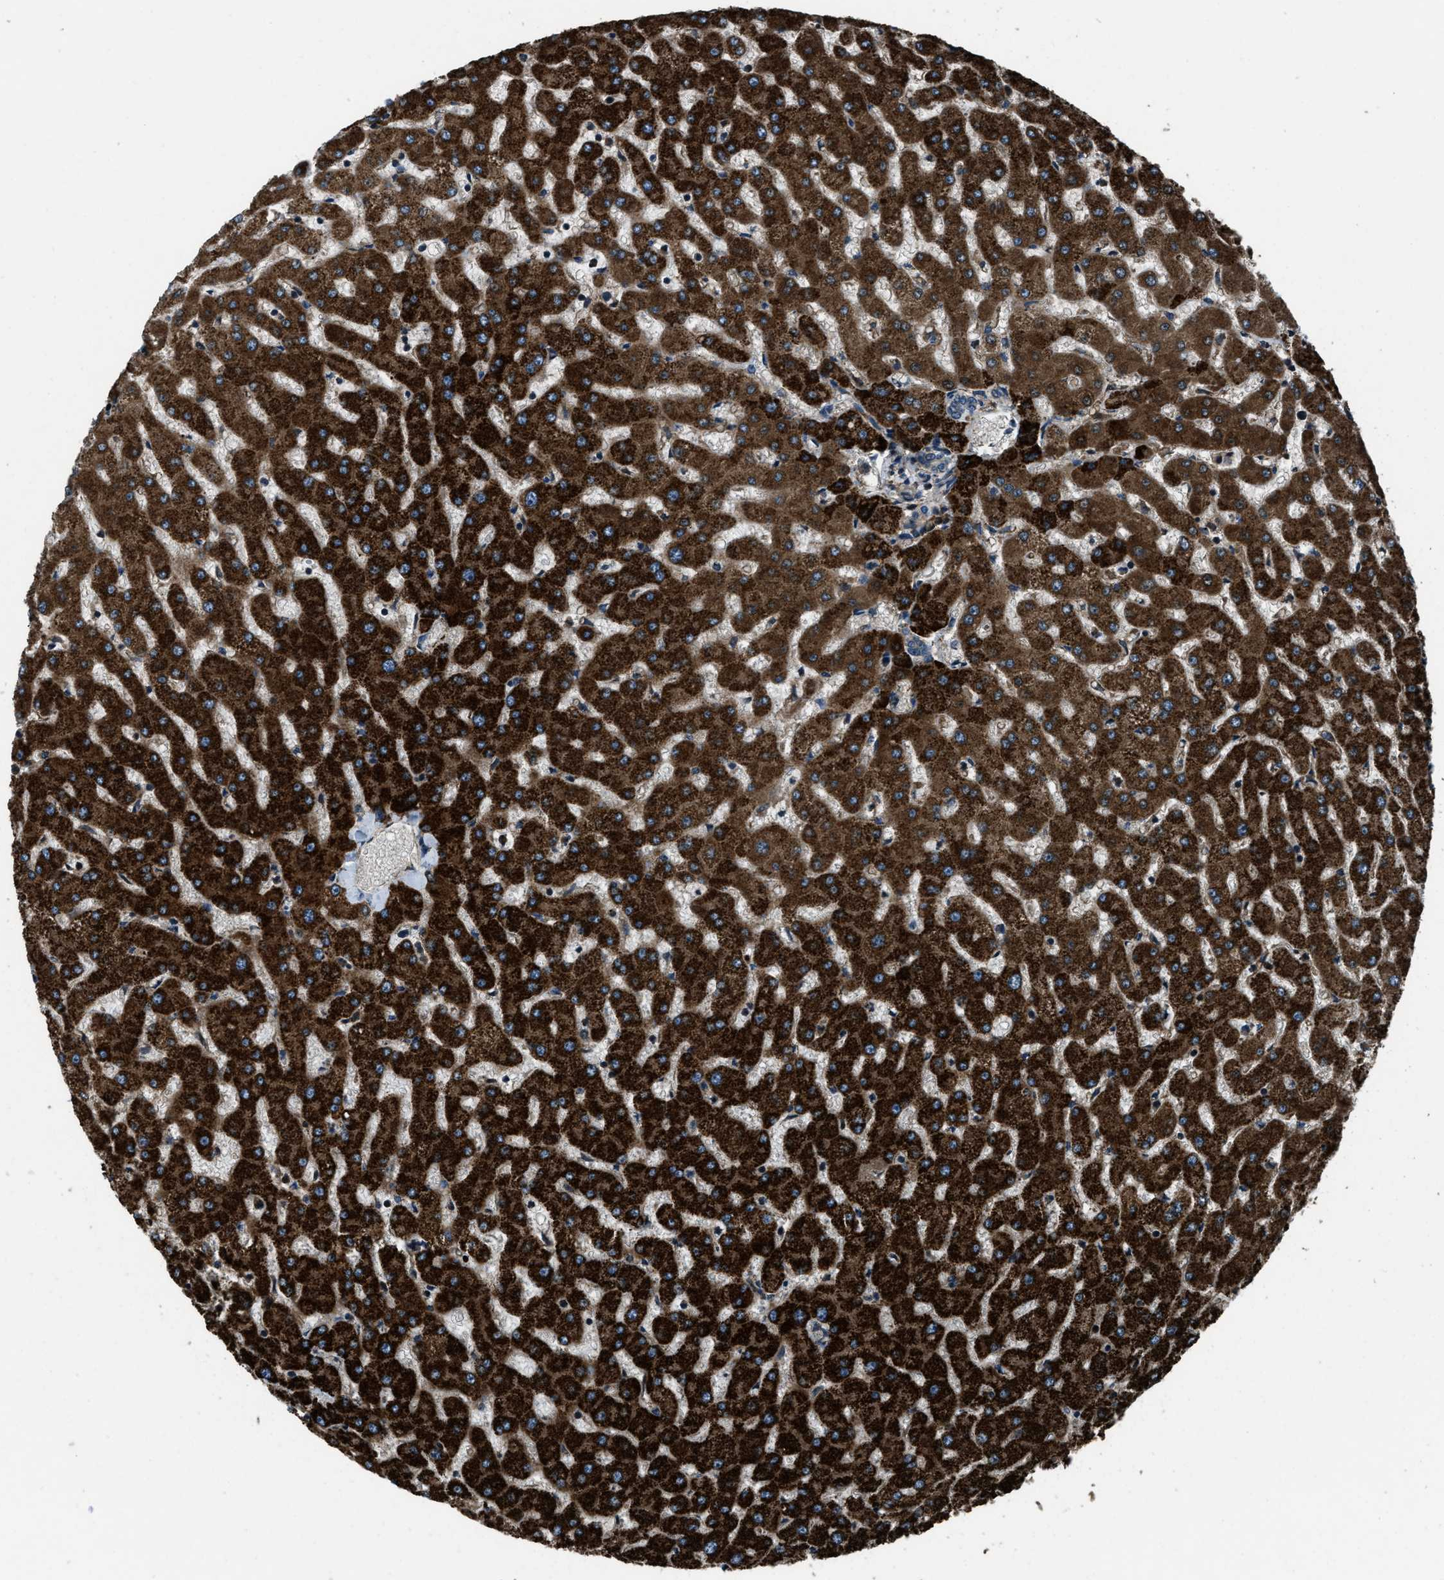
{"staining": {"intensity": "weak", "quantity": ">75%", "location": "cytoplasmic/membranous"}, "tissue": "liver", "cell_type": "Cholangiocytes", "image_type": "normal", "snomed": [{"axis": "morphology", "description": "Normal tissue, NOS"}, {"axis": "topography", "description": "Liver"}], "caption": "Weak cytoplasmic/membranous positivity for a protein is present in about >75% of cholangiocytes of benign liver using immunohistochemistry.", "gene": "SNX30", "patient": {"sex": "female", "age": 63}}